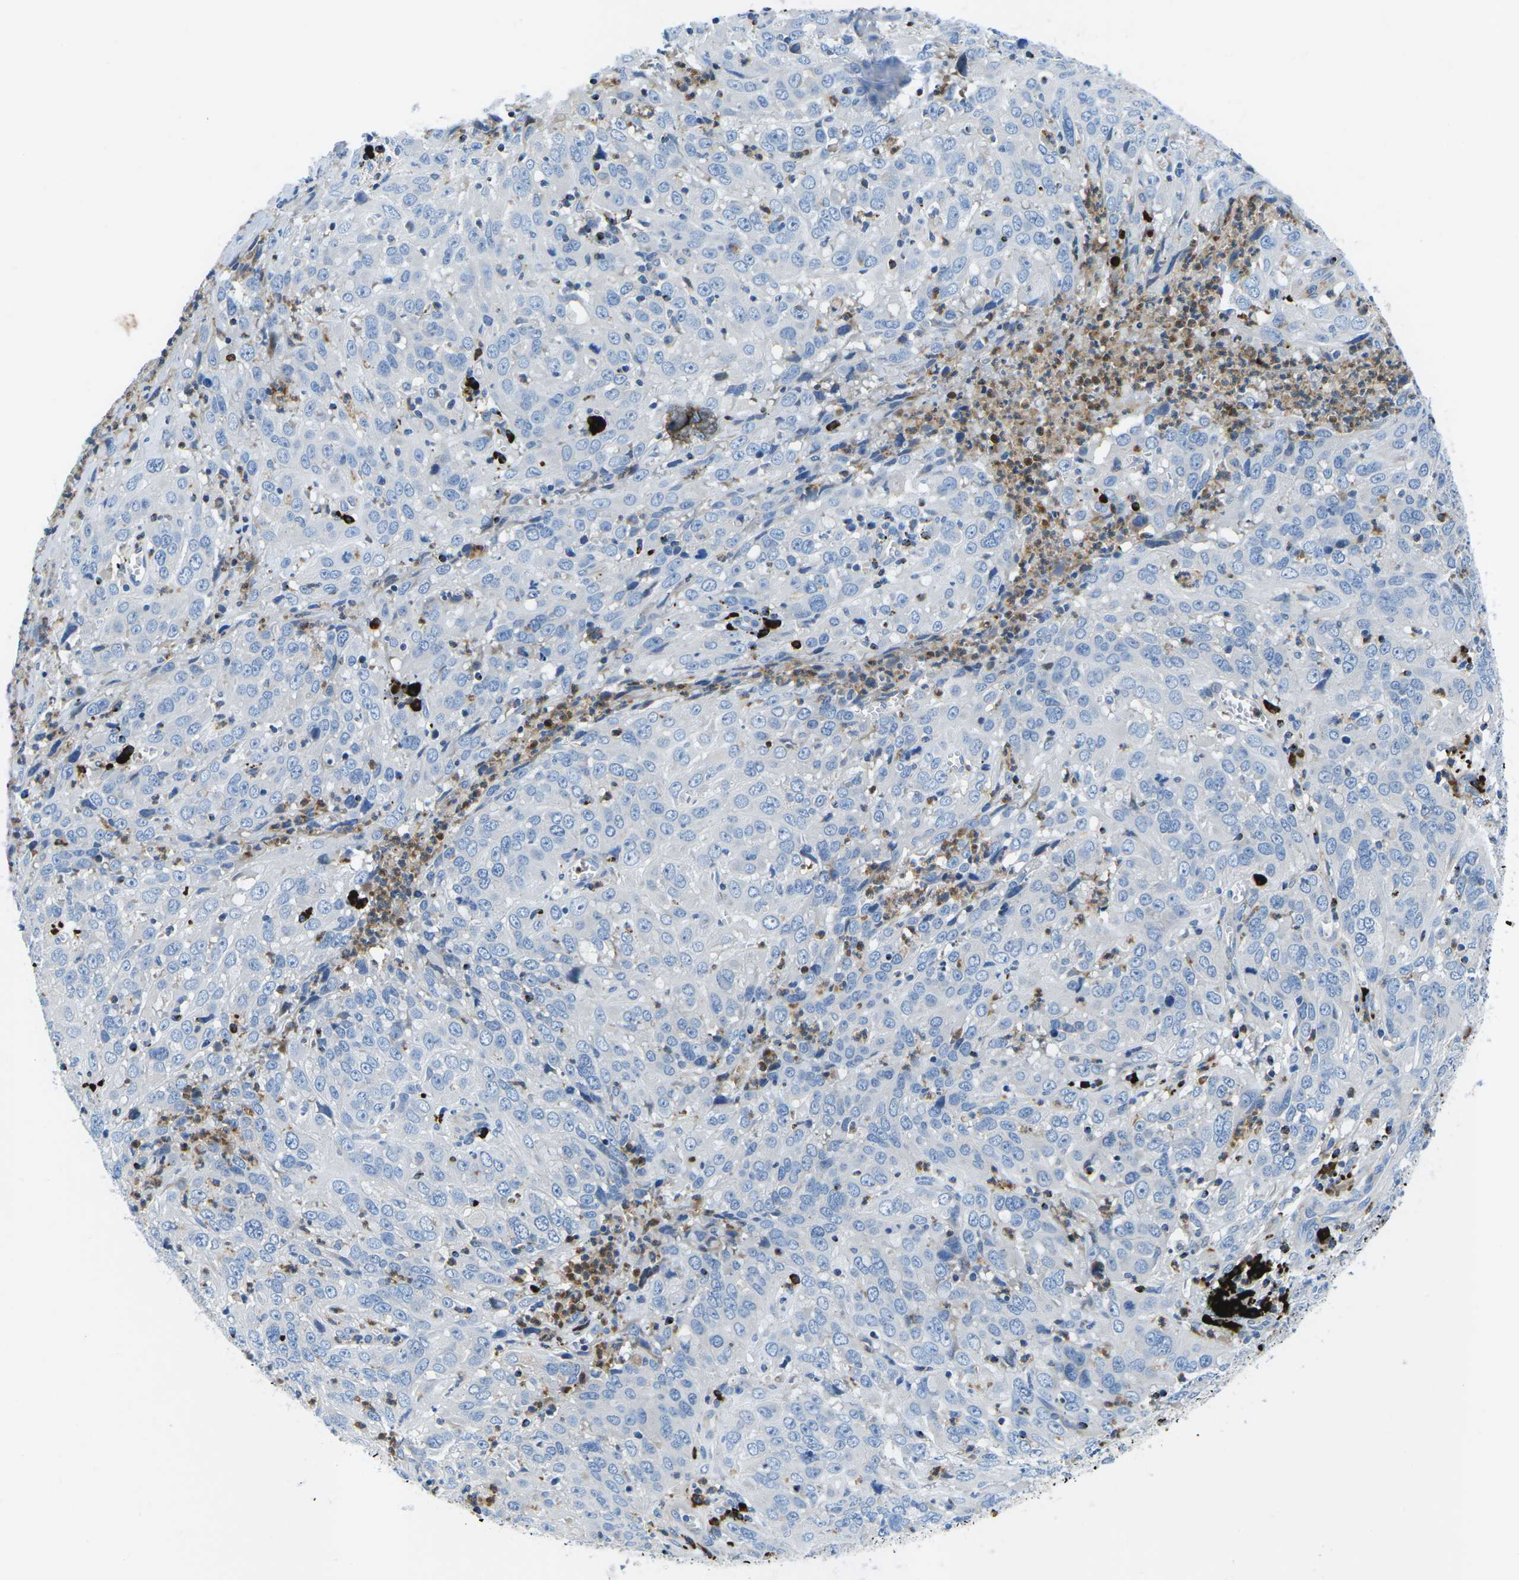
{"staining": {"intensity": "negative", "quantity": "none", "location": "none"}, "tissue": "cervical cancer", "cell_type": "Tumor cells", "image_type": "cancer", "snomed": [{"axis": "morphology", "description": "Squamous cell carcinoma, NOS"}, {"axis": "topography", "description": "Cervix"}], "caption": "Immunohistochemical staining of cervical cancer demonstrates no significant positivity in tumor cells.", "gene": "MC4R", "patient": {"sex": "female", "age": 32}}